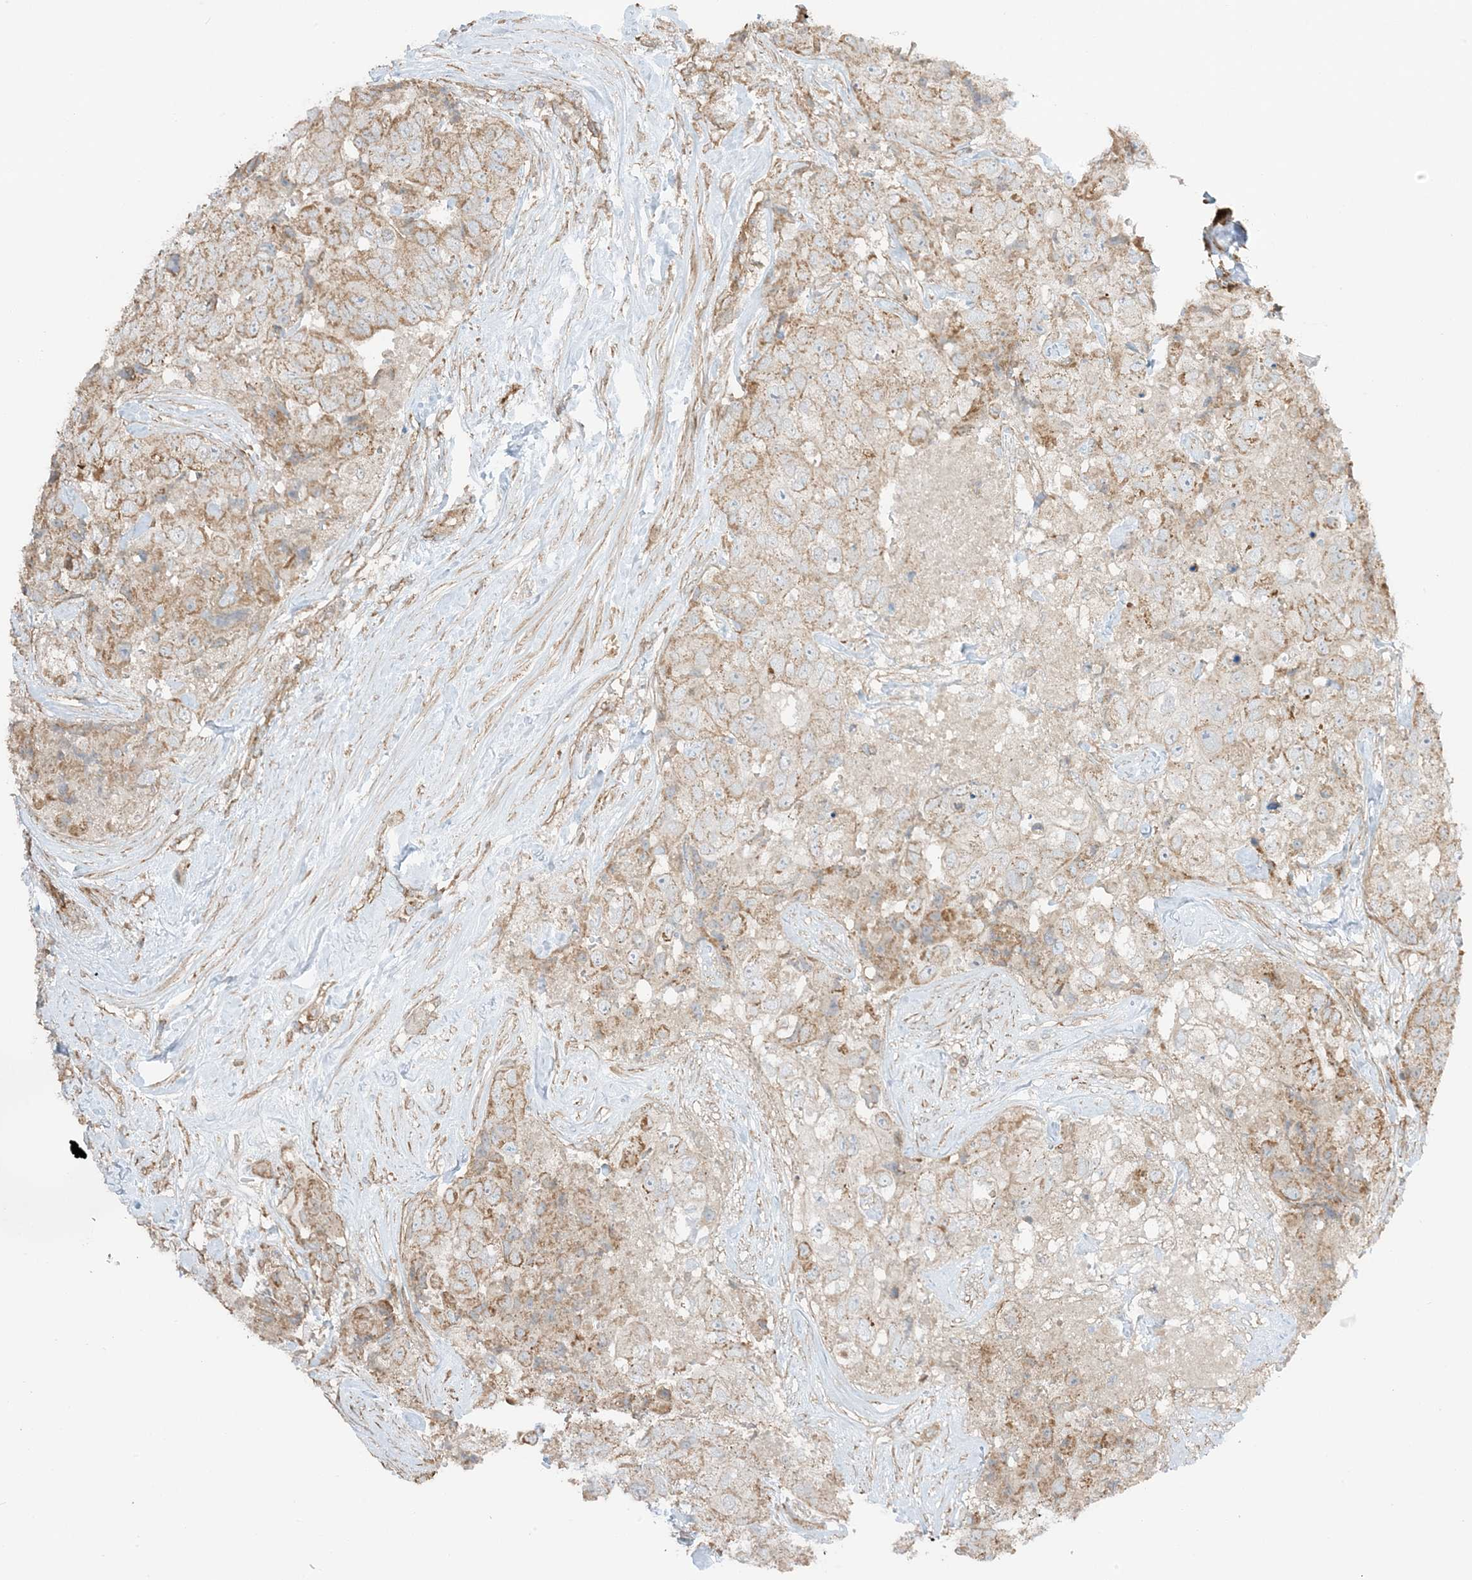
{"staining": {"intensity": "weak", "quantity": "25%-75%", "location": "cytoplasmic/membranous"}, "tissue": "breast cancer", "cell_type": "Tumor cells", "image_type": "cancer", "snomed": [{"axis": "morphology", "description": "Duct carcinoma"}, {"axis": "topography", "description": "Breast"}], "caption": "A high-resolution image shows IHC staining of breast intraductal carcinoma, which shows weak cytoplasmic/membranous staining in about 25%-75% of tumor cells. The staining was performed using DAB (3,3'-diaminobenzidine), with brown indicating positive protein expression. Nuclei are stained blue with hematoxylin.", "gene": "SLC25A12", "patient": {"sex": "female", "age": 62}}